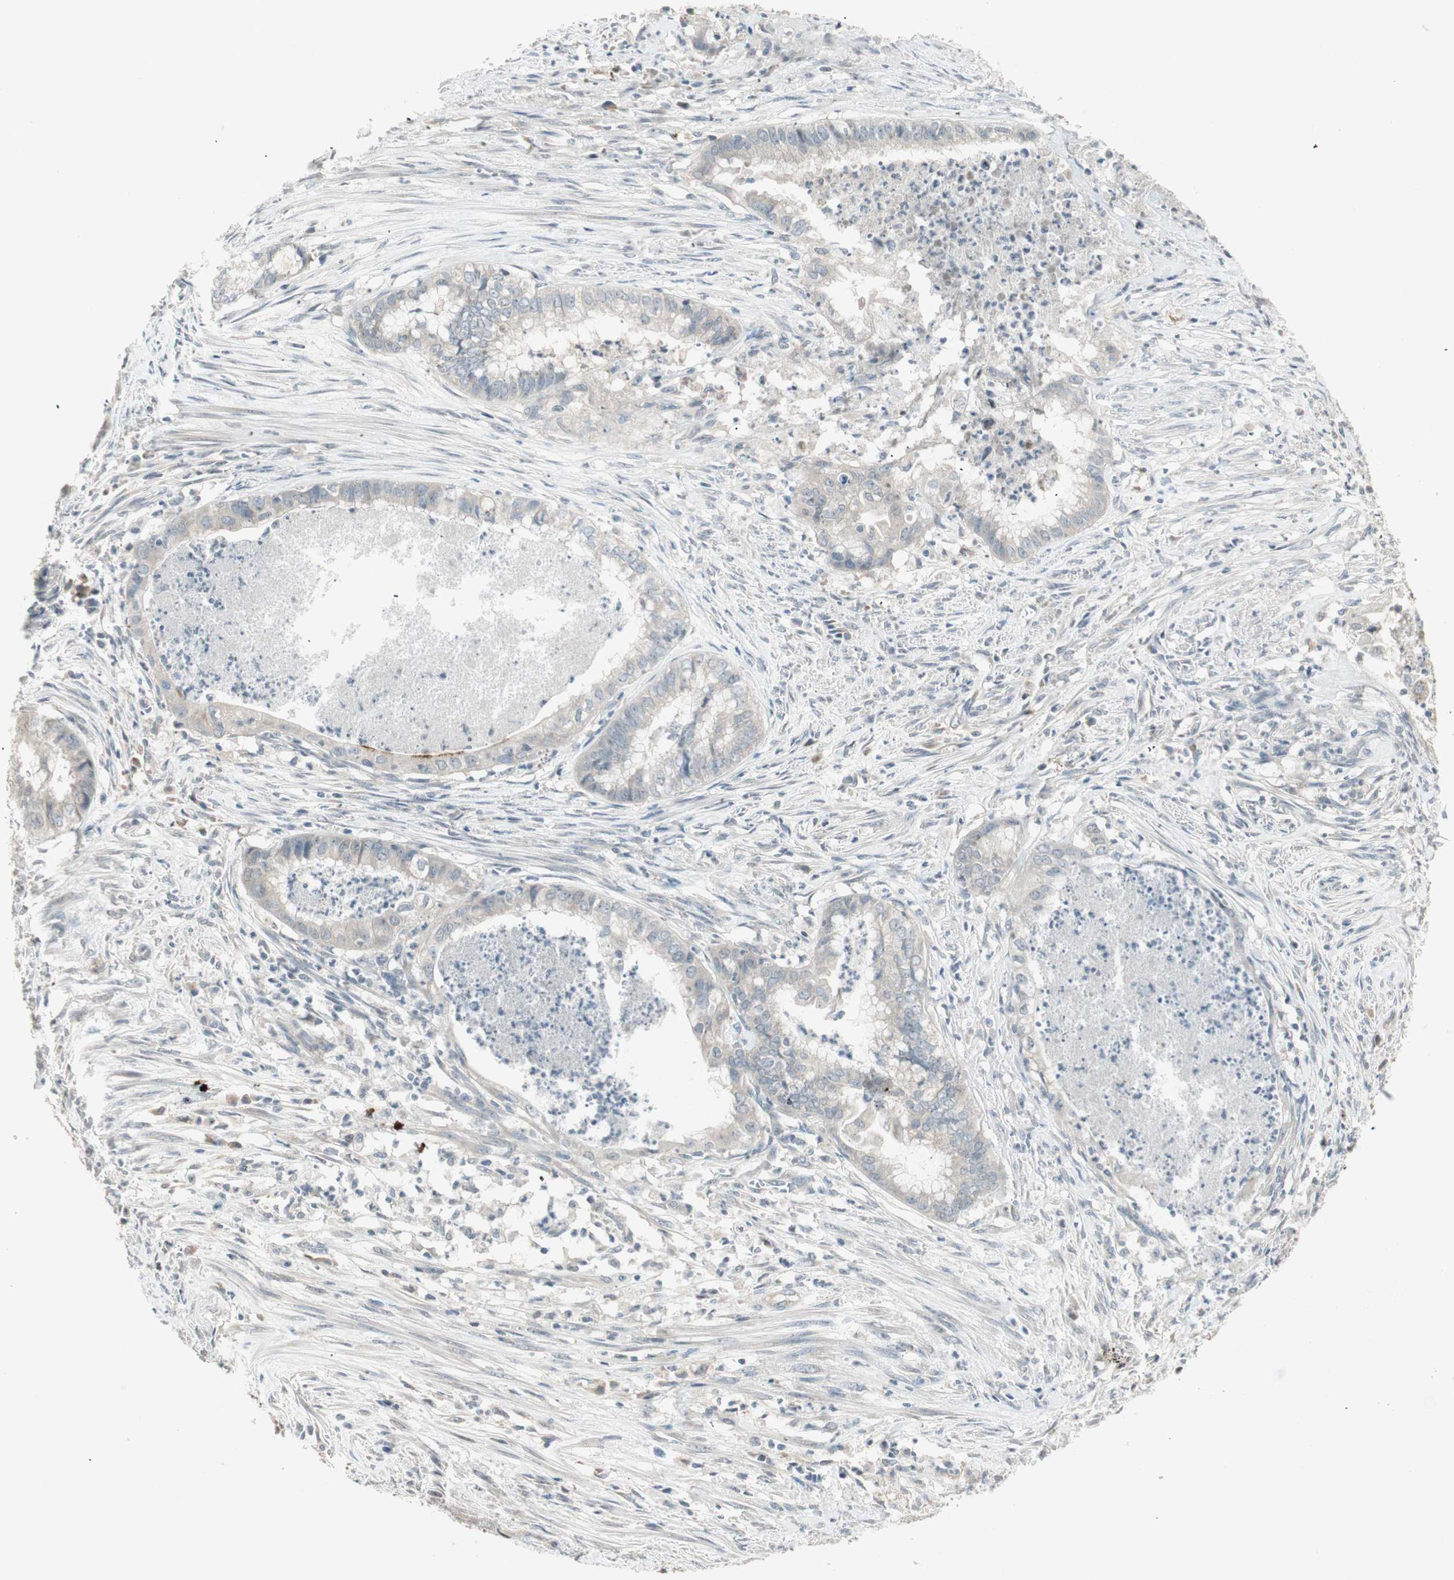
{"staining": {"intensity": "weak", "quantity": "<25%", "location": "cytoplasmic/membranous"}, "tissue": "endometrial cancer", "cell_type": "Tumor cells", "image_type": "cancer", "snomed": [{"axis": "morphology", "description": "Necrosis, NOS"}, {"axis": "morphology", "description": "Adenocarcinoma, NOS"}, {"axis": "topography", "description": "Endometrium"}], "caption": "Micrograph shows no protein expression in tumor cells of endometrial cancer tissue. The staining was performed using DAB (3,3'-diaminobenzidine) to visualize the protein expression in brown, while the nuclei were stained in blue with hematoxylin (Magnification: 20x).", "gene": "ACSL5", "patient": {"sex": "female", "age": 79}}